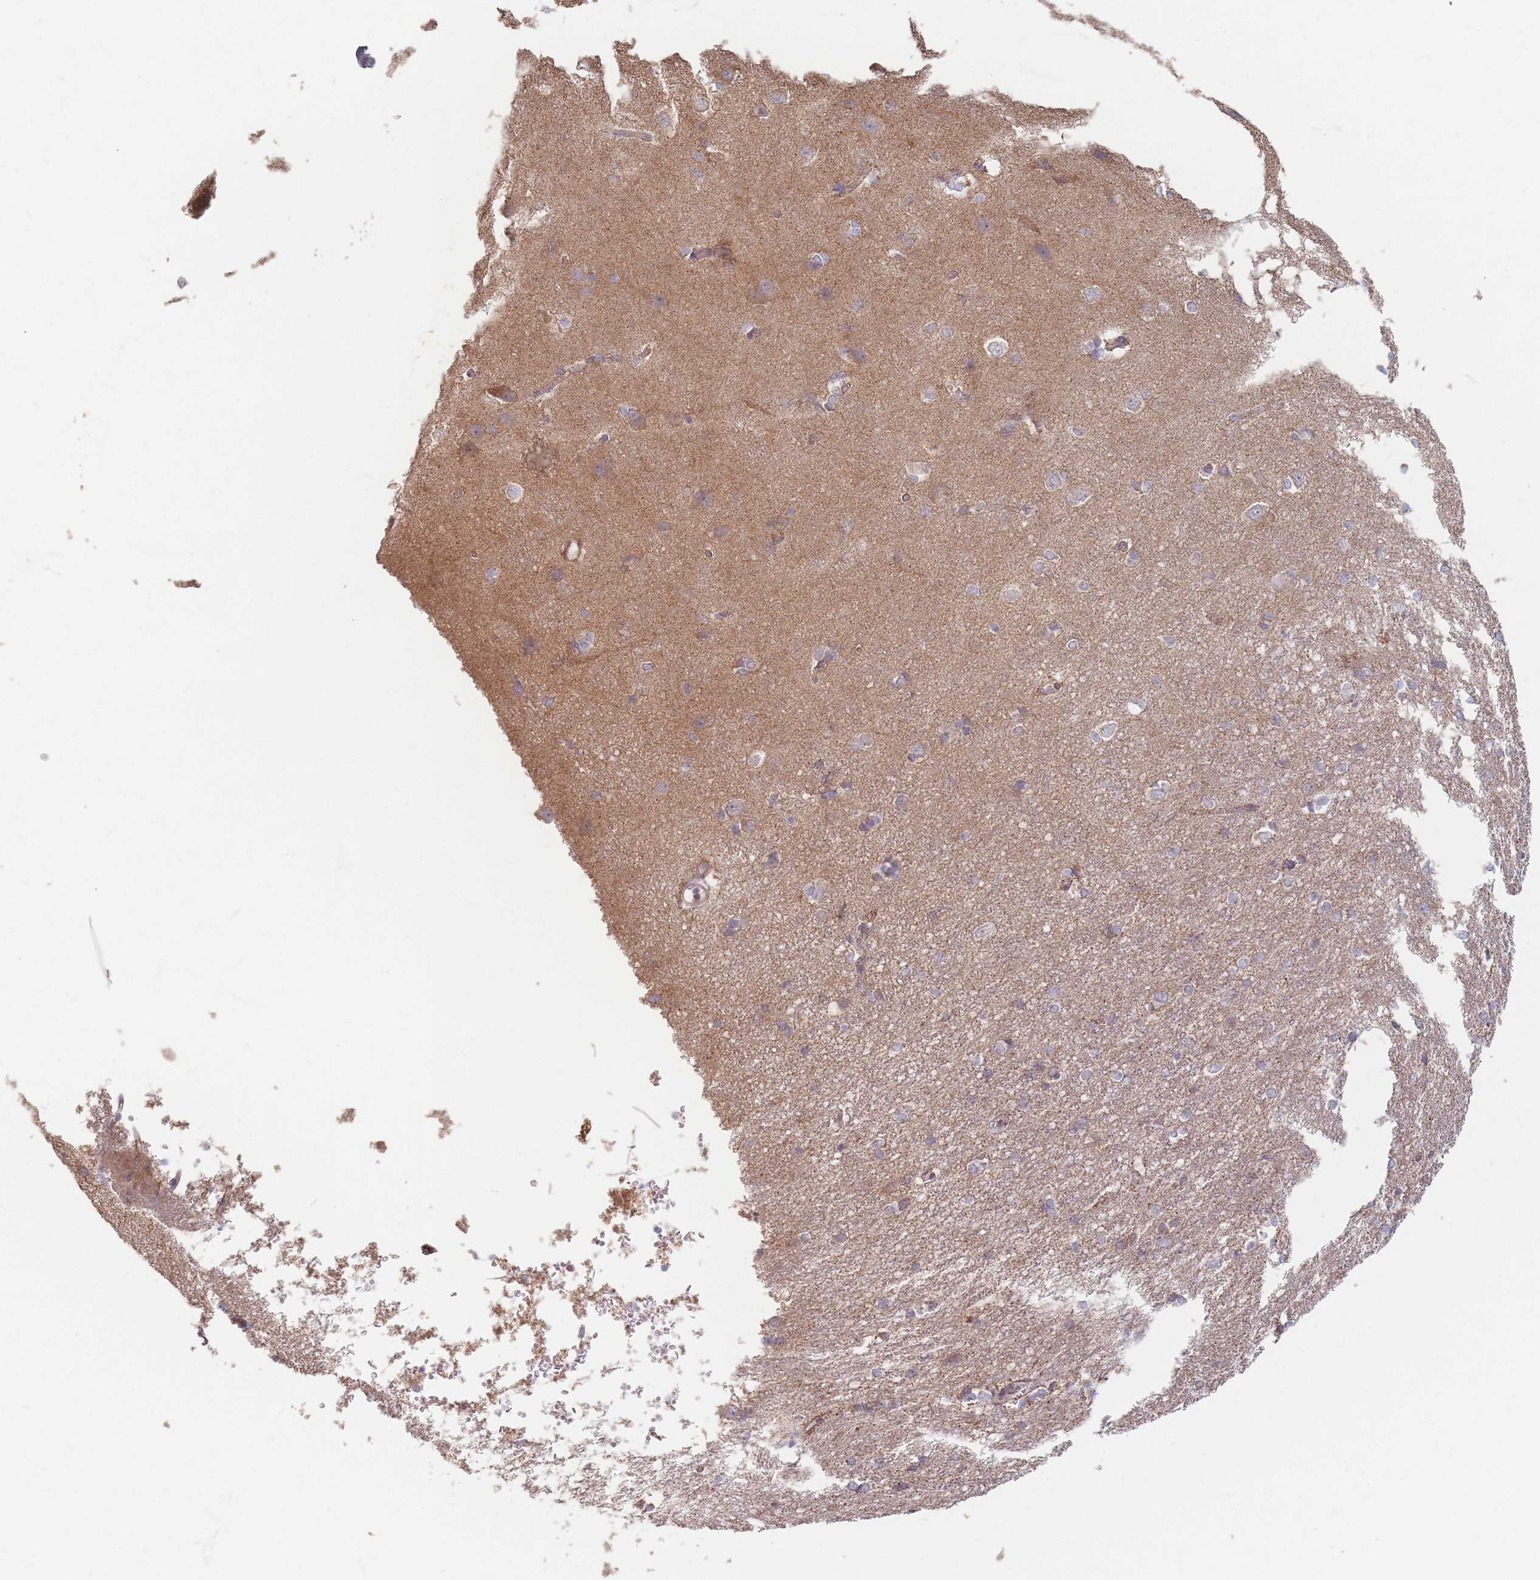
{"staining": {"intensity": "moderate", "quantity": "25%-75%", "location": "cytoplasmic/membranous"}, "tissue": "cerebral cortex", "cell_type": "Endothelial cells", "image_type": "normal", "snomed": [{"axis": "morphology", "description": "Normal tissue, NOS"}, {"axis": "topography", "description": "Cerebral cortex"}], "caption": "Protein expression analysis of benign cerebral cortex demonstrates moderate cytoplasmic/membranous staining in approximately 25%-75% of endothelial cells.", "gene": "ESRP2", "patient": {"sex": "male", "age": 37}}